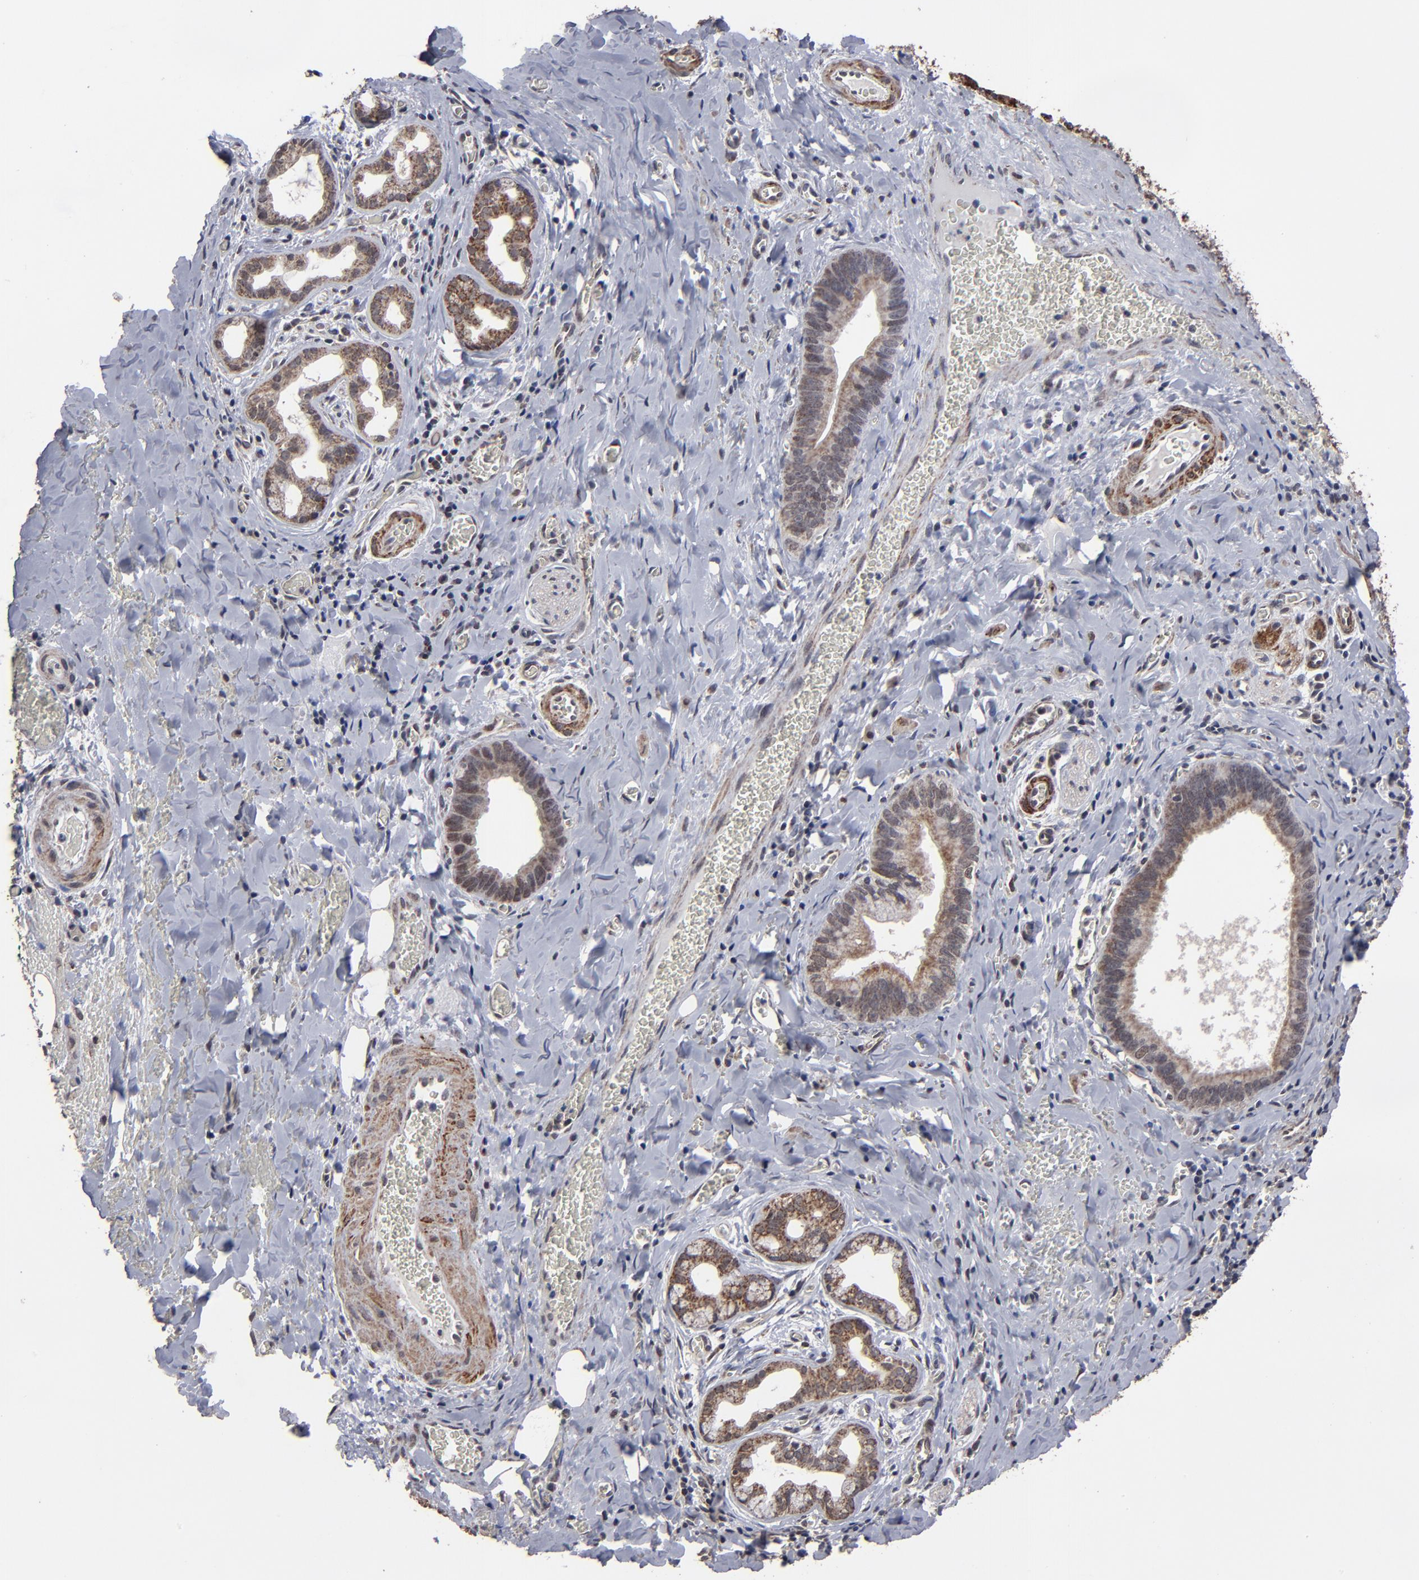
{"staining": {"intensity": "moderate", "quantity": ">75%", "location": "cytoplasmic/membranous"}, "tissue": "liver cancer", "cell_type": "Tumor cells", "image_type": "cancer", "snomed": [{"axis": "morphology", "description": "Cholangiocarcinoma"}, {"axis": "topography", "description": "Liver"}], "caption": "A brown stain shows moderate cytoplasmic/membranous staining of a protein in liver cancer (cholangiocarcinoma) tumor cells. (DAB IHC, brown staining for protein, blue staining for nuclei).", "gene": "BNIP3", "patient": {"sex": "female", "age": 55}}